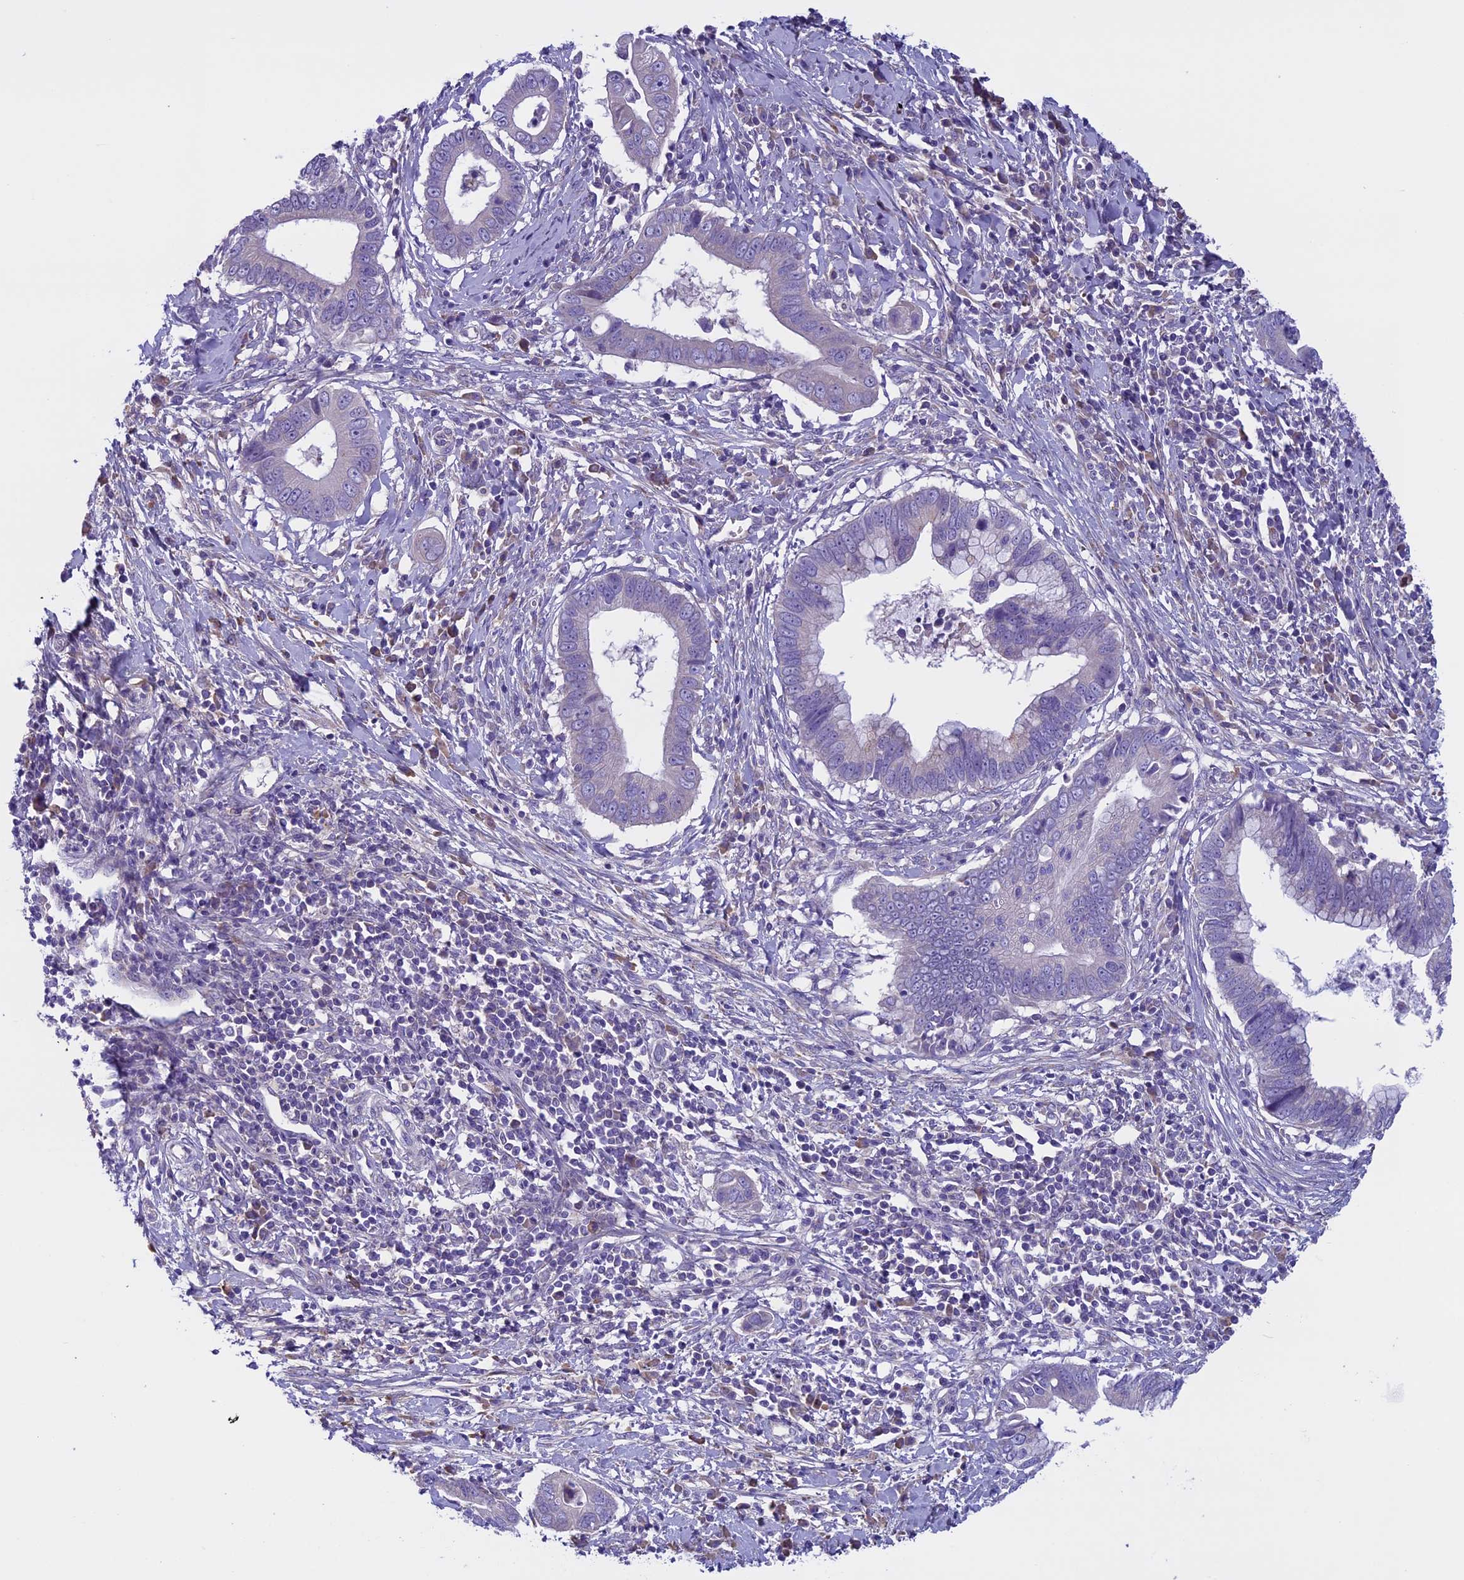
{"staining": {"intensity": "negative", "quantity": "none", "location": "none"}, "tissue": "cervical cancer", "cell_type": "Tumor cells", "image_type": "cancer", "snomed": [{"axis": "morphology", "description": "Adenocarcinoma, NOS"}, {"axis": "topography", "description": "Cervix"}], "caption": "Immunohistochemistry of cervical cancer displays no staining in tumor cells. The staining was performed using DAB (3,3'-diaminobenzidine) to visualize the protein expression in brown, while the nuclei were stained in blue with hematoxylin (Magnification: 20x).", "gene": "DCTN5", "patient": {"sex": "female", "age": 44}}